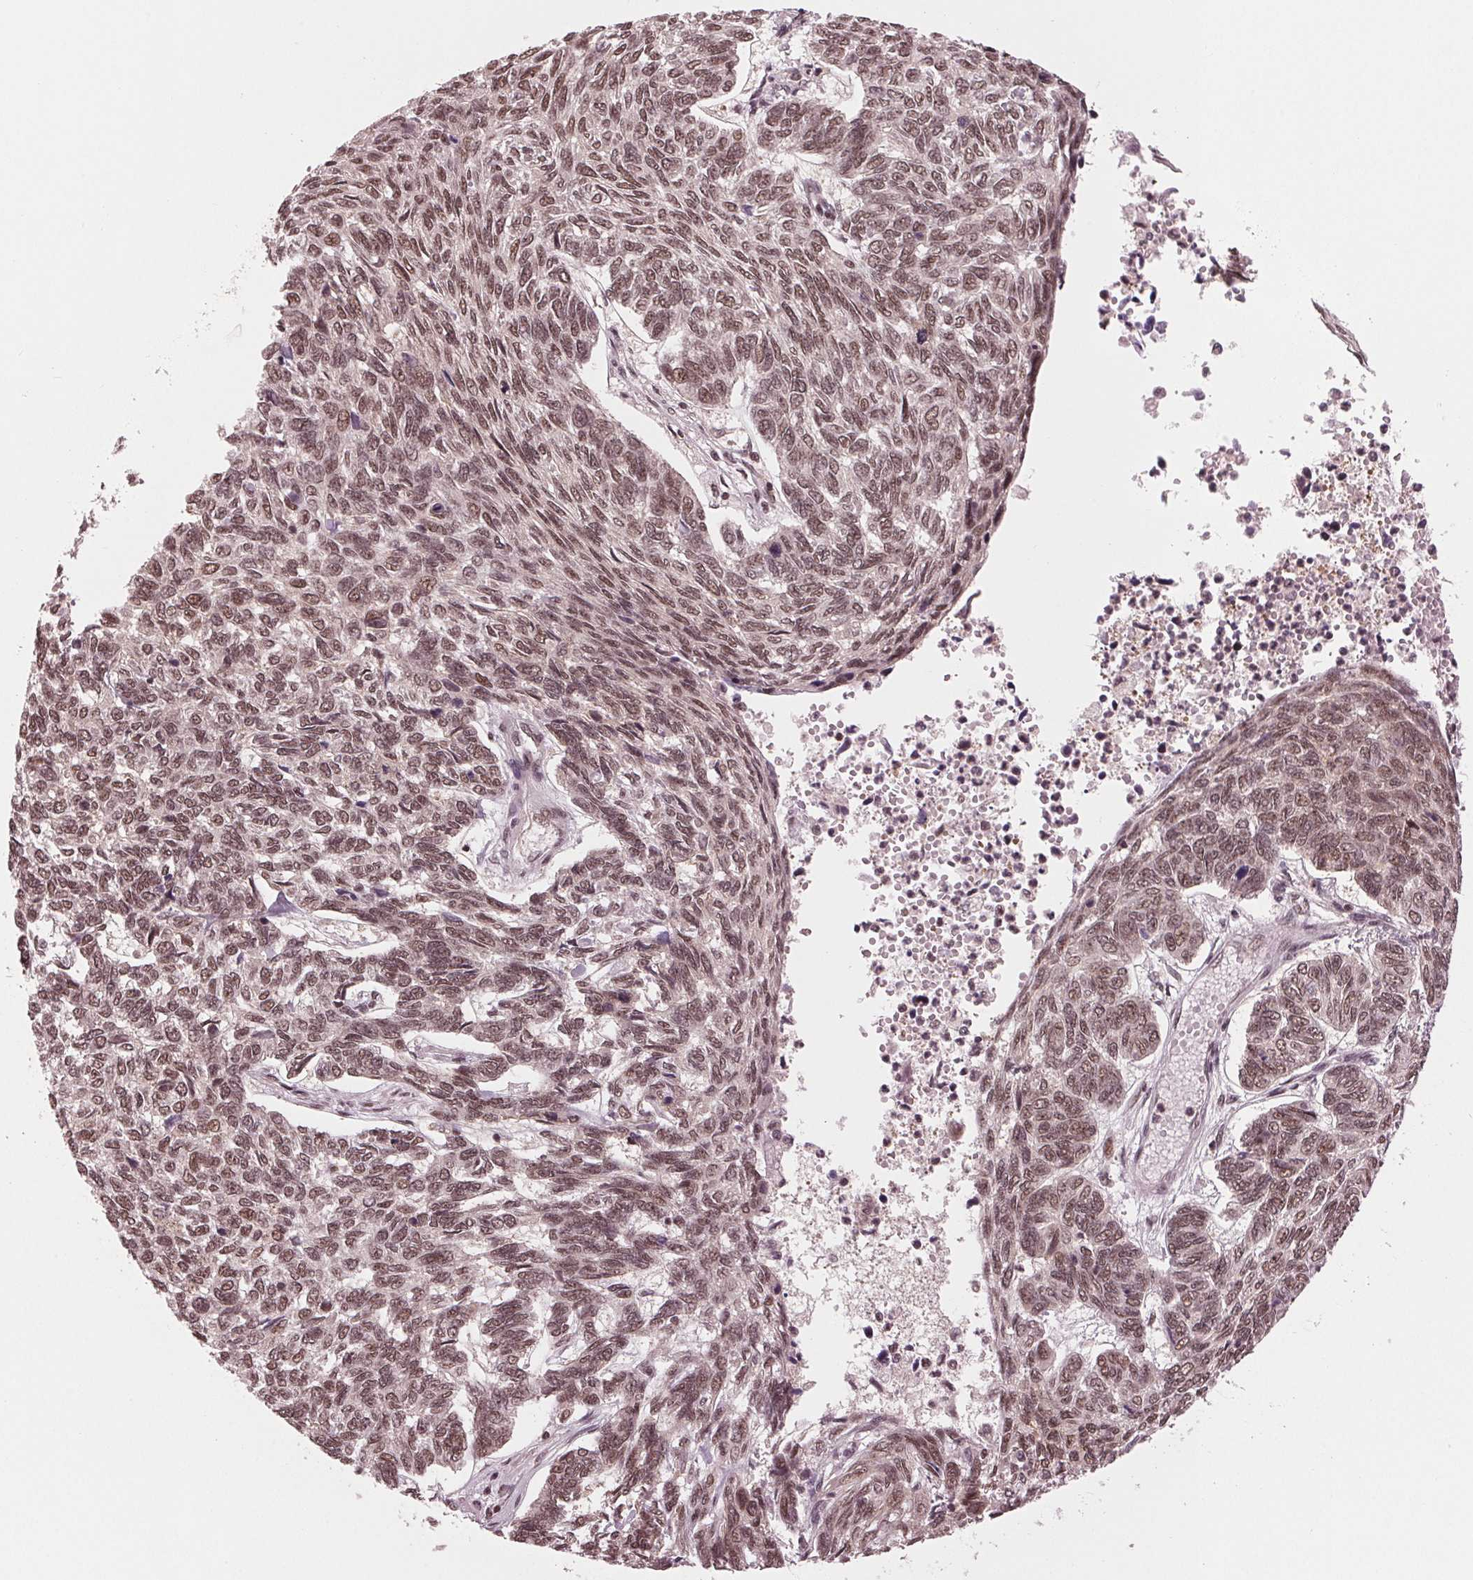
{"staining": {"intensity": "moderate", "quantity": ">75%", "location": "nuclear"}, "tissue": "skin cancer", "cell_type": "Tumor cells", "image_type": "cancer", "snomed": [{"axis": "morphology", "description": "Basal cell carcinoma"}, {"axis": "topography", "description": "Skin"}], "caption": "A brown stain labels moderate nuclear staining of a protein in human skin cancer (basal cell carcinoma) tumor cells. (DAB IHC with brightfield microscopy, high magnification).", "gene": "LSM2", "patient": {"sex": "female", "age": 65}}